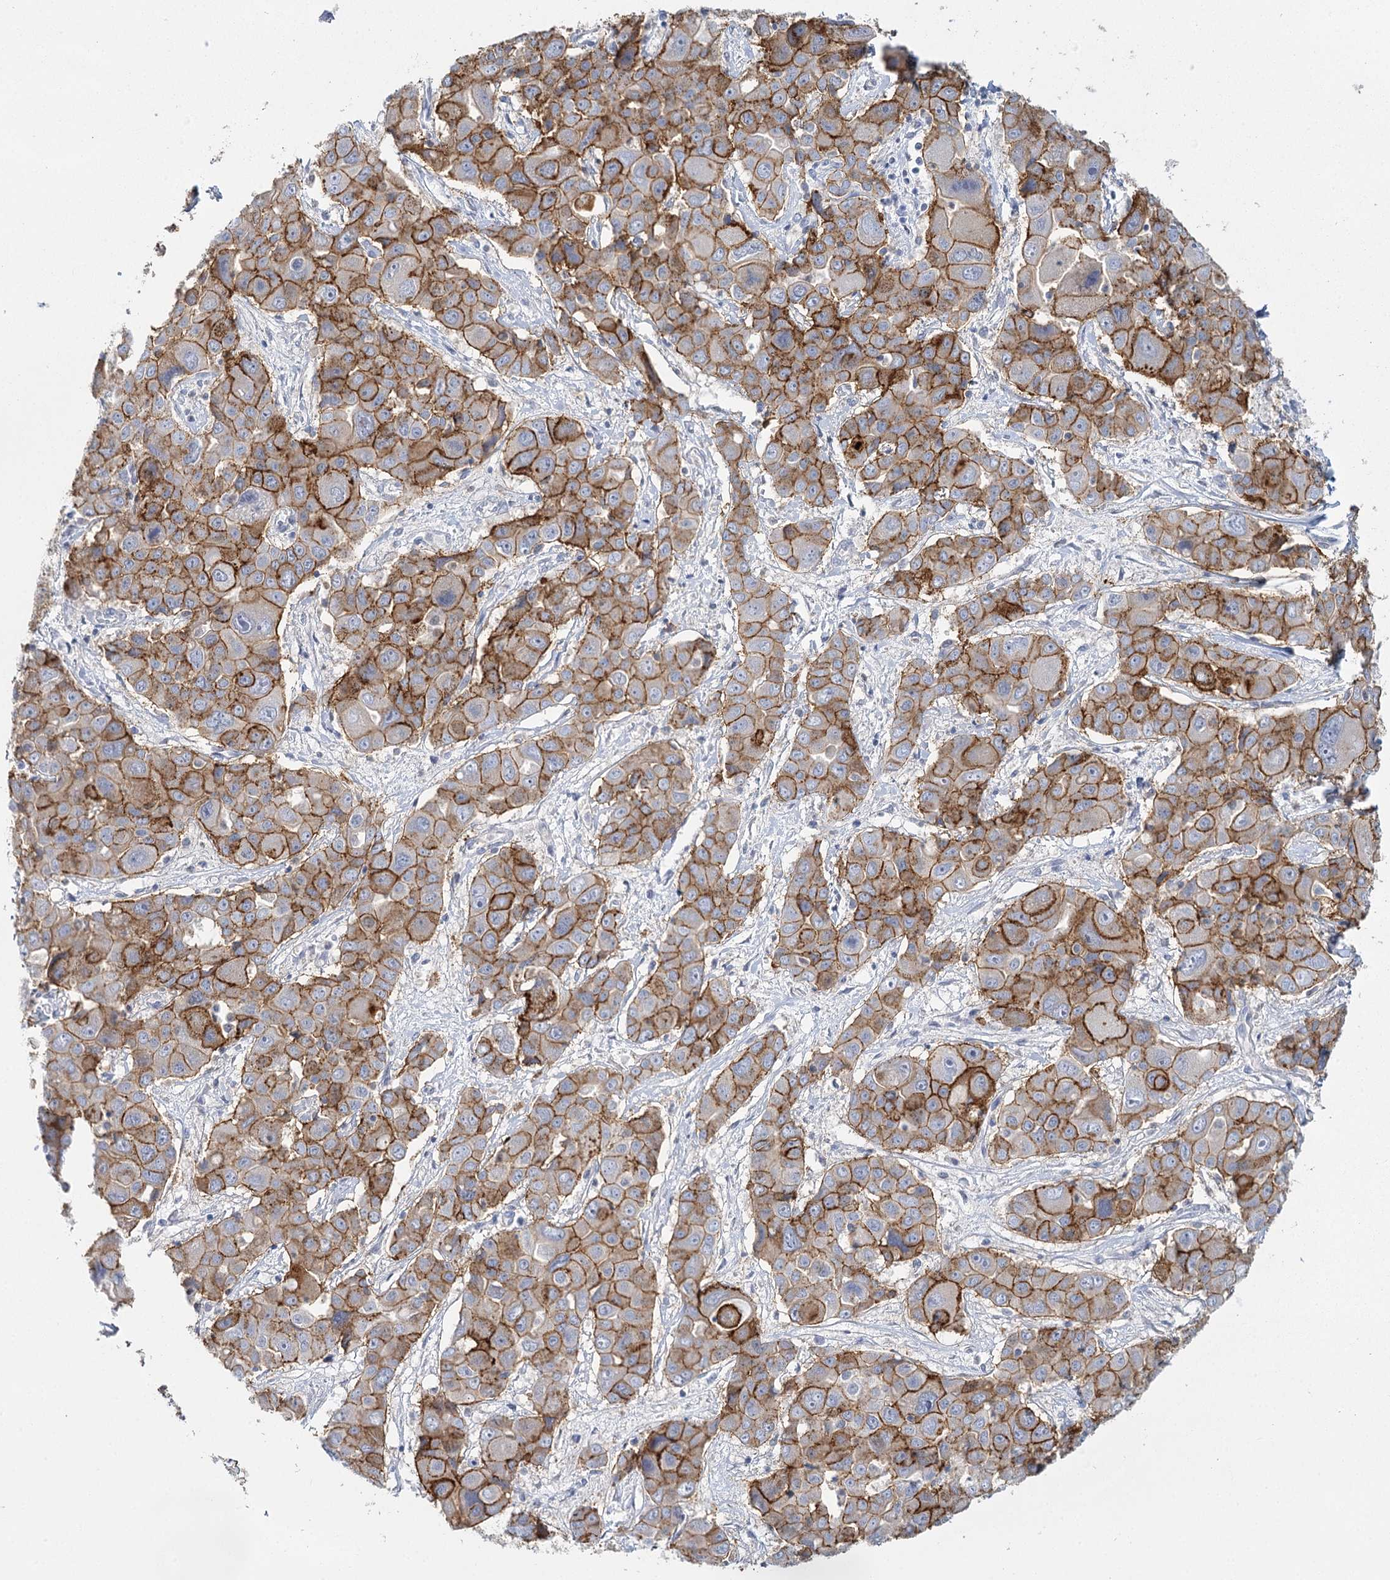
{"staining": {"intensity": "strong", "quantity": "25%-75%", "location": "cytoplasmic/membranous"}, "tissue": "liver cancer", "cell_type": "Tumor cells", "image_type": "cancer", "snomed": [{"axis": "morphology", "description": "Cholangiocarcinoma"}, {"axis": "topography", "description": "Liver"}], "caption": "Protein expression analysis of human cholangiocarcinoma (liver) reveals strong cytoplasmic/membranous staining in approximately 25%-75% of tumor cells. (Brightfield microscopy of DAB IHC at high magnification).", "gene": "IGSF3", "patient": {"sex": "male", "age": 67}}